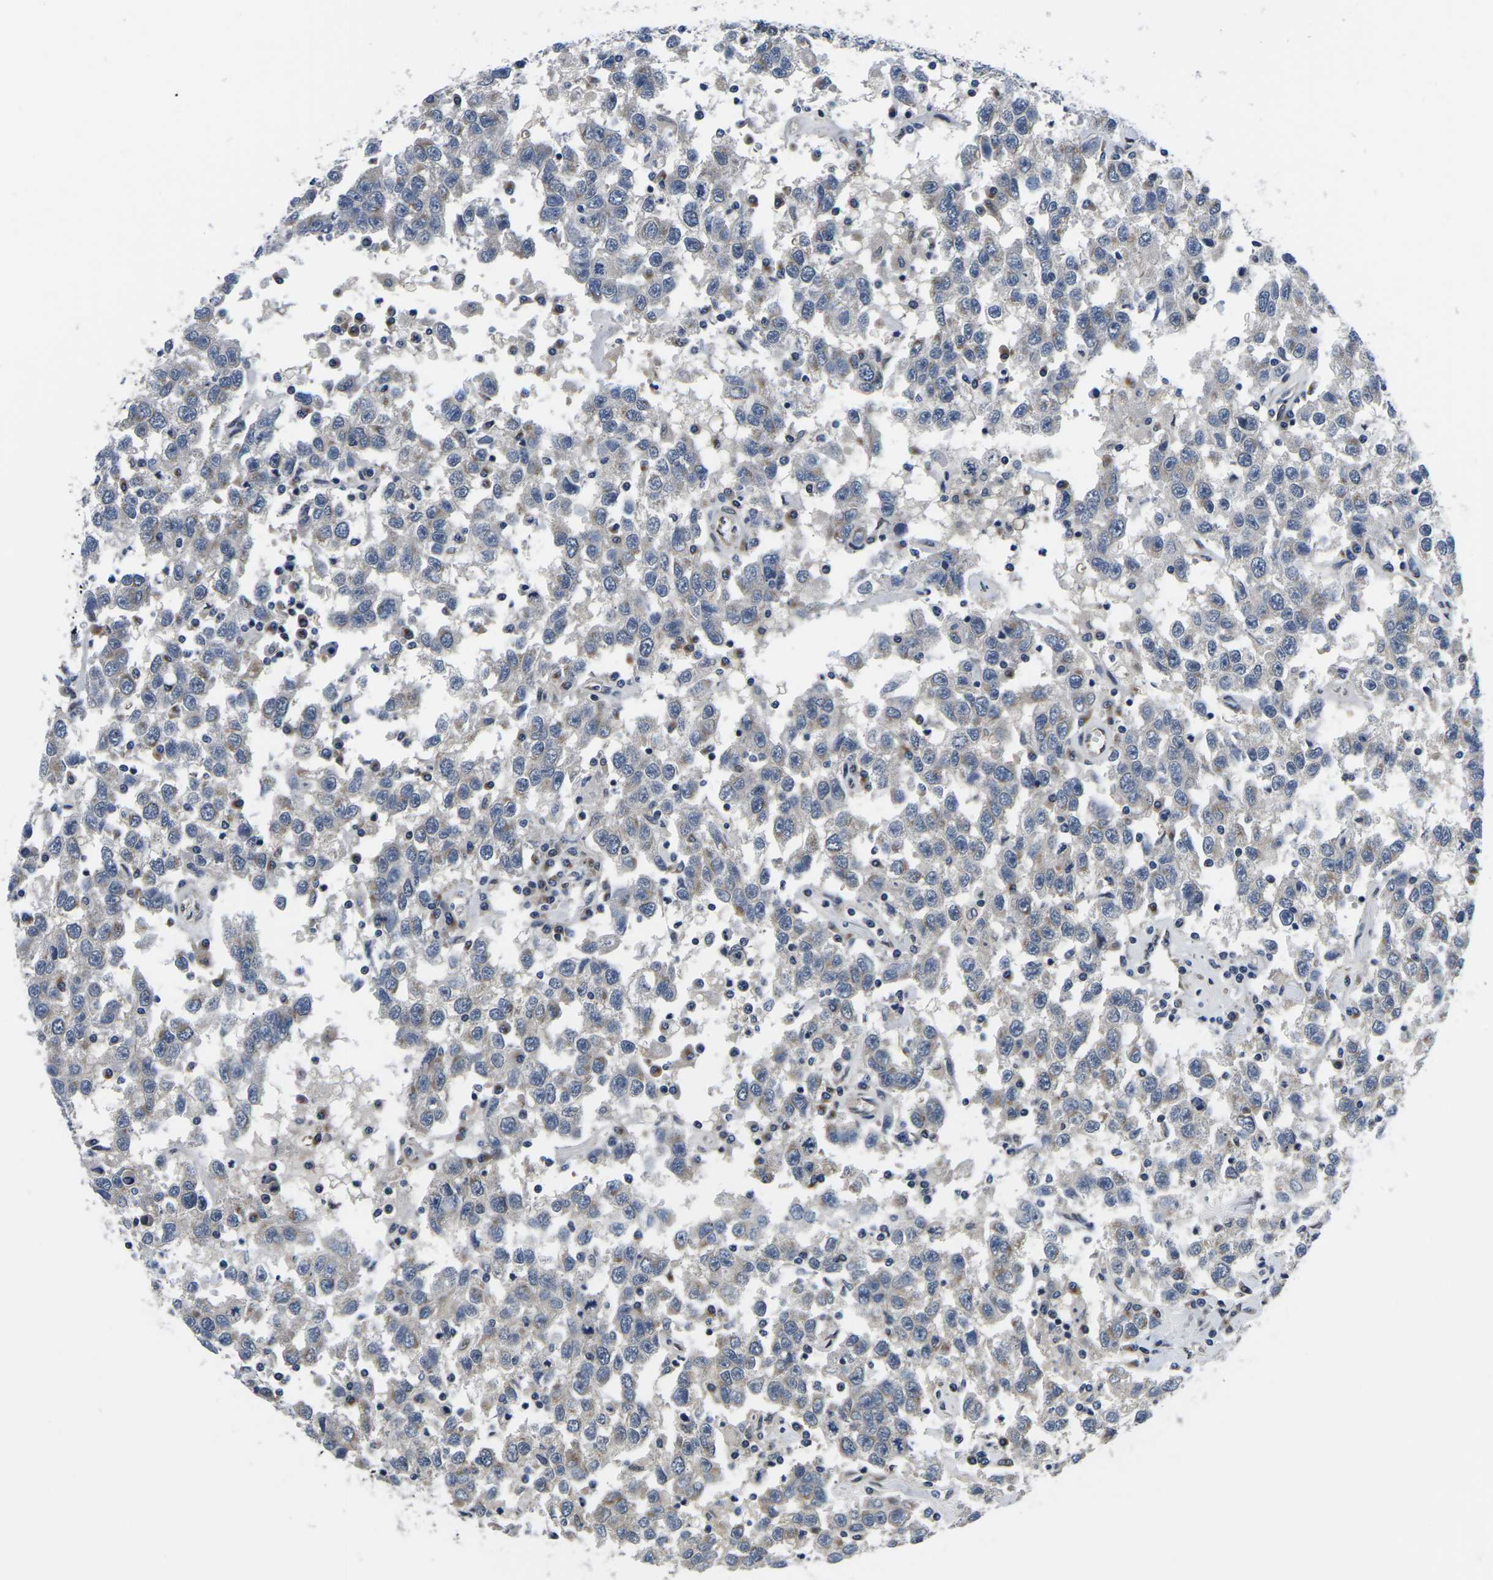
{"staining": {"intensity": "weak", "quantity": "<25%", "location": "cytoplasmic/membranous"}, "tissue": "testis cancer", "cell_type": "Tumor cells", "image_type": "cancer", "snomed": [{"axis": "morphology", "description": "Seminoma, NOS"}, {"axis": "topography", "description": "Testis"}], "caption": "Micrograph shows no significant protein expression in tumor cells of testis cancer (seminoma).", "gene": "SNX10", "patient": {"sex": "male", "age": 41}}